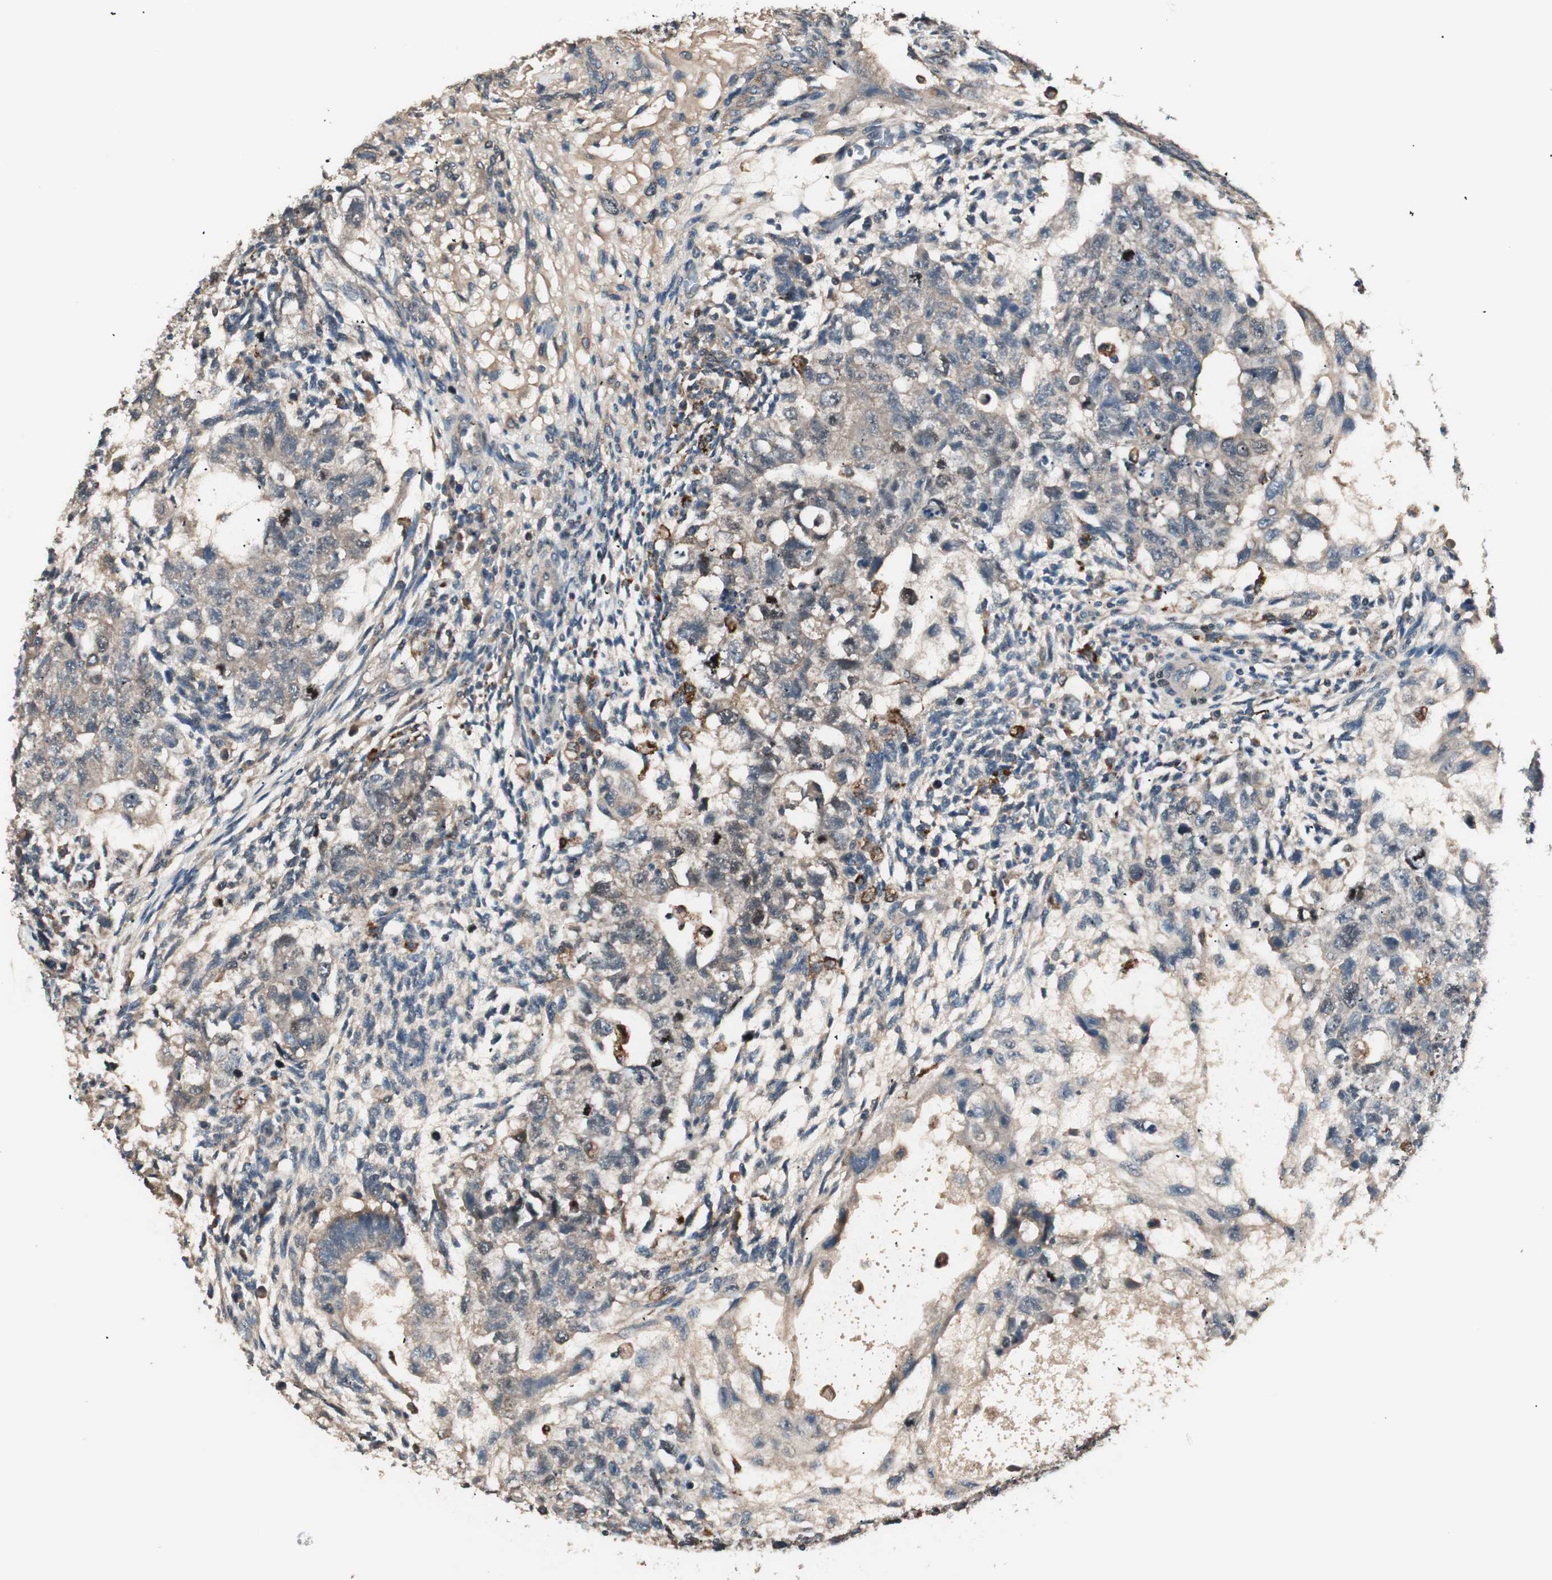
{"staining": {"intensity": "weak", "quantity": ">75%", "location": "cytoplasmic/membranous"}, "tissue": "testis cancer", "cell_type": "Tumor cells", "image_type": "cancer", "snomed": [{"axis": "morphology", "description": "Normal tissue, NOS"}, {"axis": "morphology", "description": "Carcinoma, Embryonal, NOS"}, {"axis": "topography", "description": "Testis"}], "caption": "The histopathology image reveals immunohistochemical staining of testis cancer (embryonal carcinoma). There is weak cytoplasmic/membranous expression is seen in approximately >75% of tumor cells.", "gene": "NFRKB", "patient": {"sex": "male", "age": 36}}